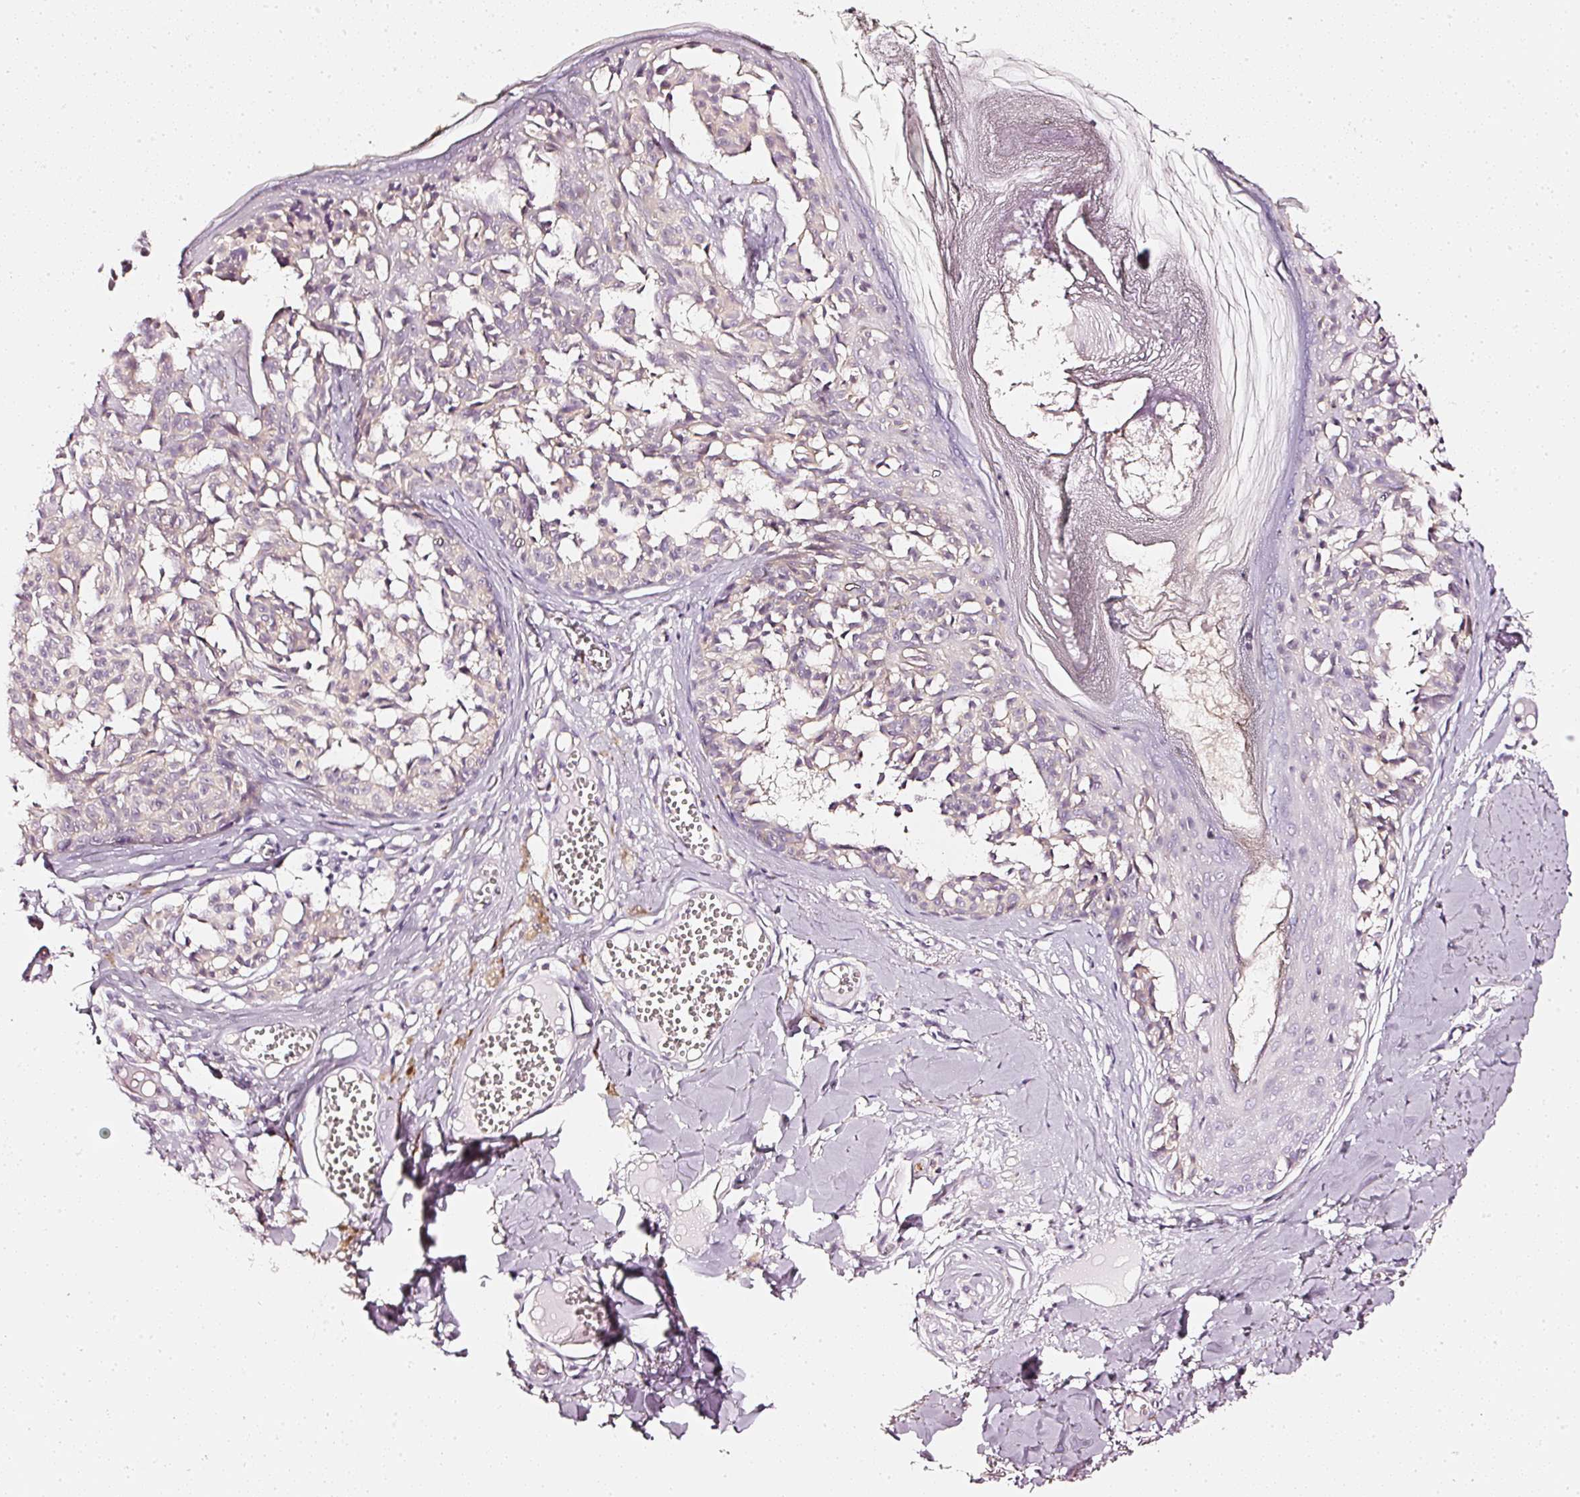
{"staining": {"intensity": "weak", "quantity": "<25%", "location": "cytoplasmic/membranous"}, "tissue": "melanoma", "cell_type": "Tumor cells", "image_type": "cancer", "snomed": [{"axis": "morphology", "description": "Malignant melanoma, NOS"}, {"axis": "topography", "description": "Skin"}], "caption": "There is no significant positivity in tumor cells of melanoma. (DAB (3,3'-diaminobenzidine) immunohistochemistry (IHC), high magnification).", "gene": "CNP", "patient": {"sex": "female", "age": 43}}